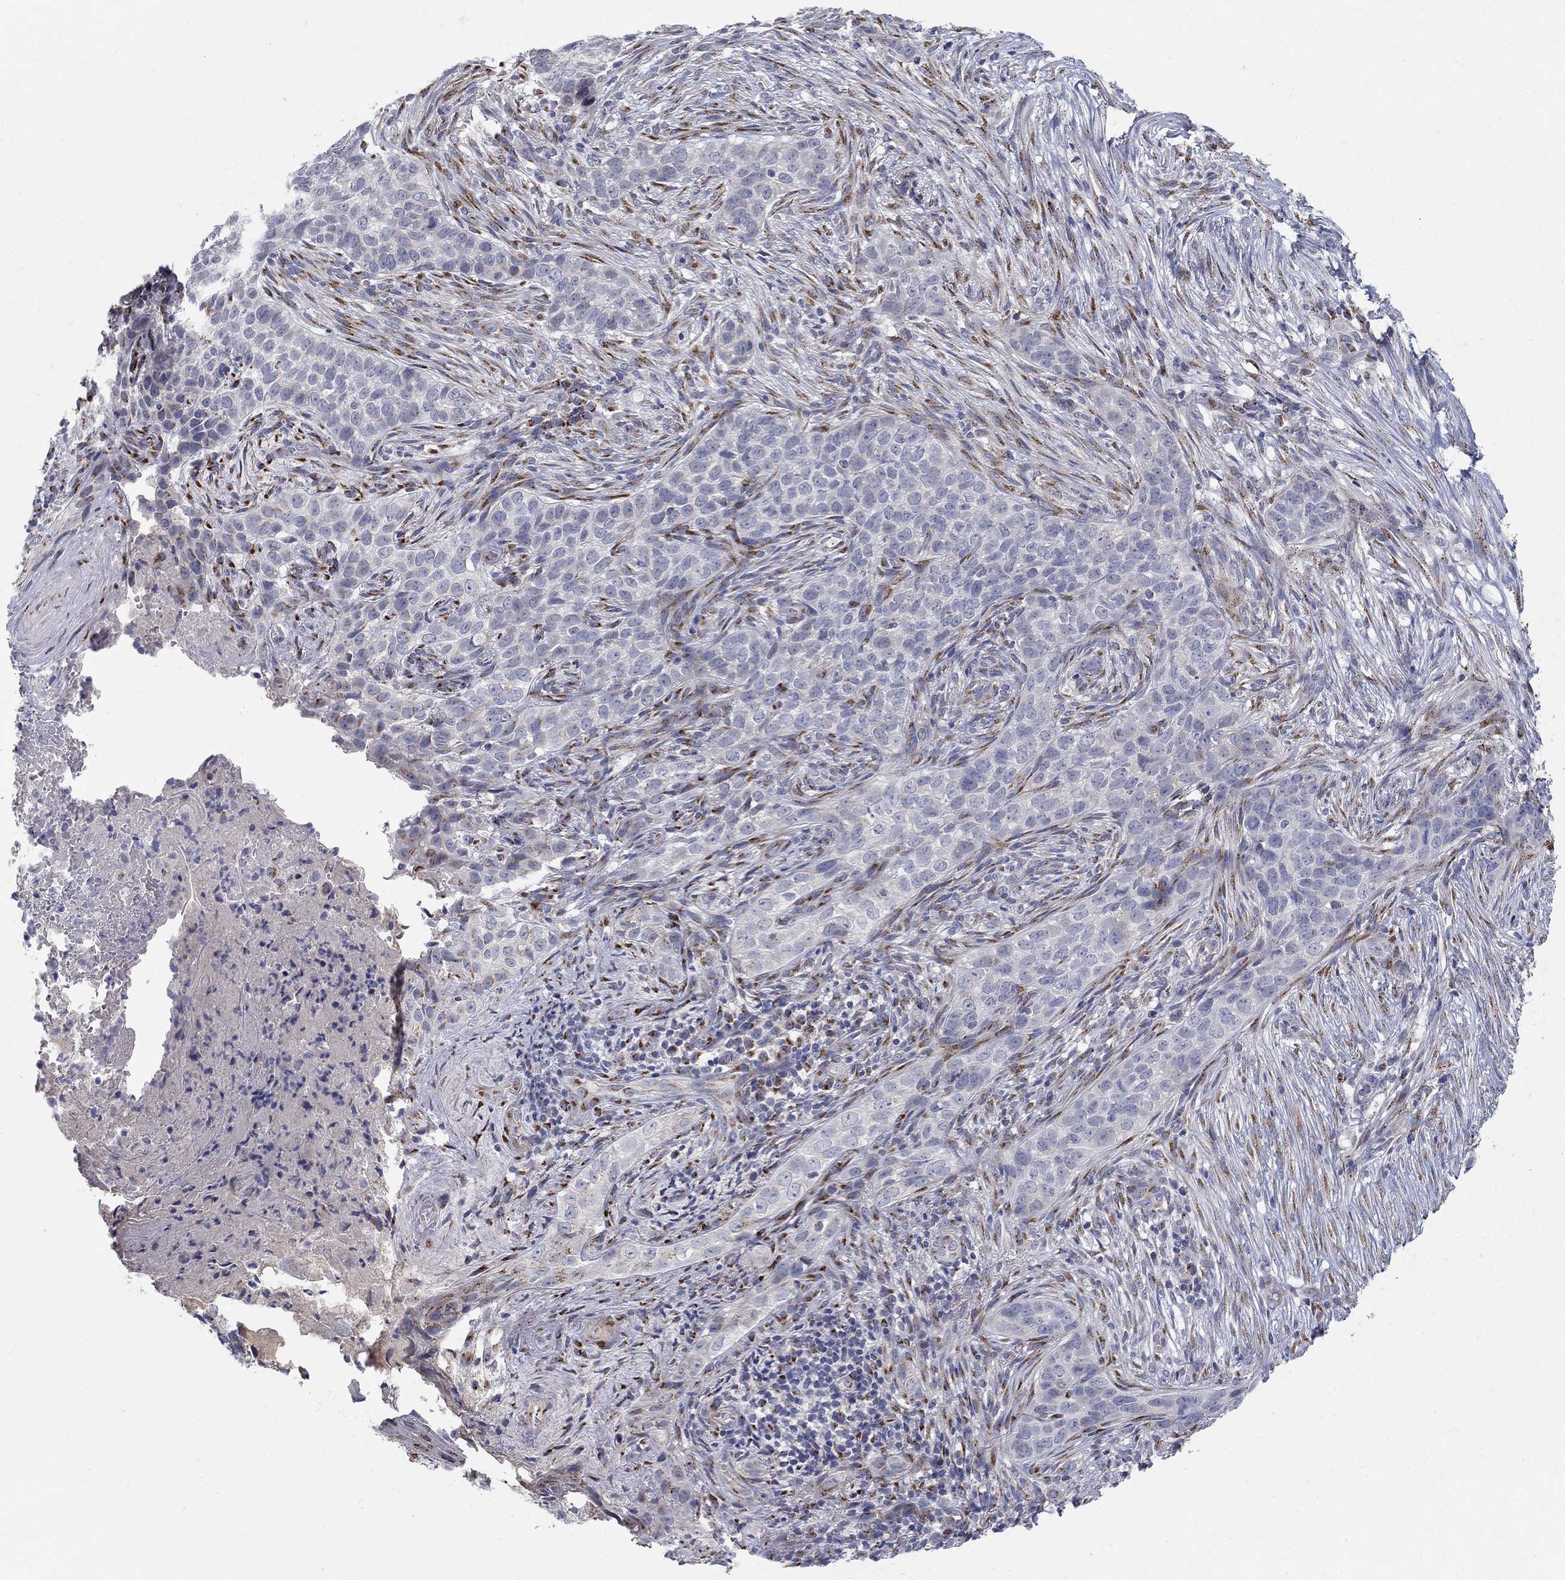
{"staining": {"intensity": "negative", "quantity": "none", "location": "none"}, "tissue": "skin cancer", "cell_type": "Tumor cells", "image_type": "cancer", "snomed": [{"axis": "morphology", "description": "Squamous cell carcinoma, NOS"}, {"axis": "topography", "description": "Skin"}], "caption": "IHC image of neoplastic tissue: squamous cell carcinoma (skin) stained with DAB (3,3'-diaminobenzidine) reveals no significant protein expression in tumor cells.", "gene": "PANK3", "patient": {"sex": "male", "age": 88}}